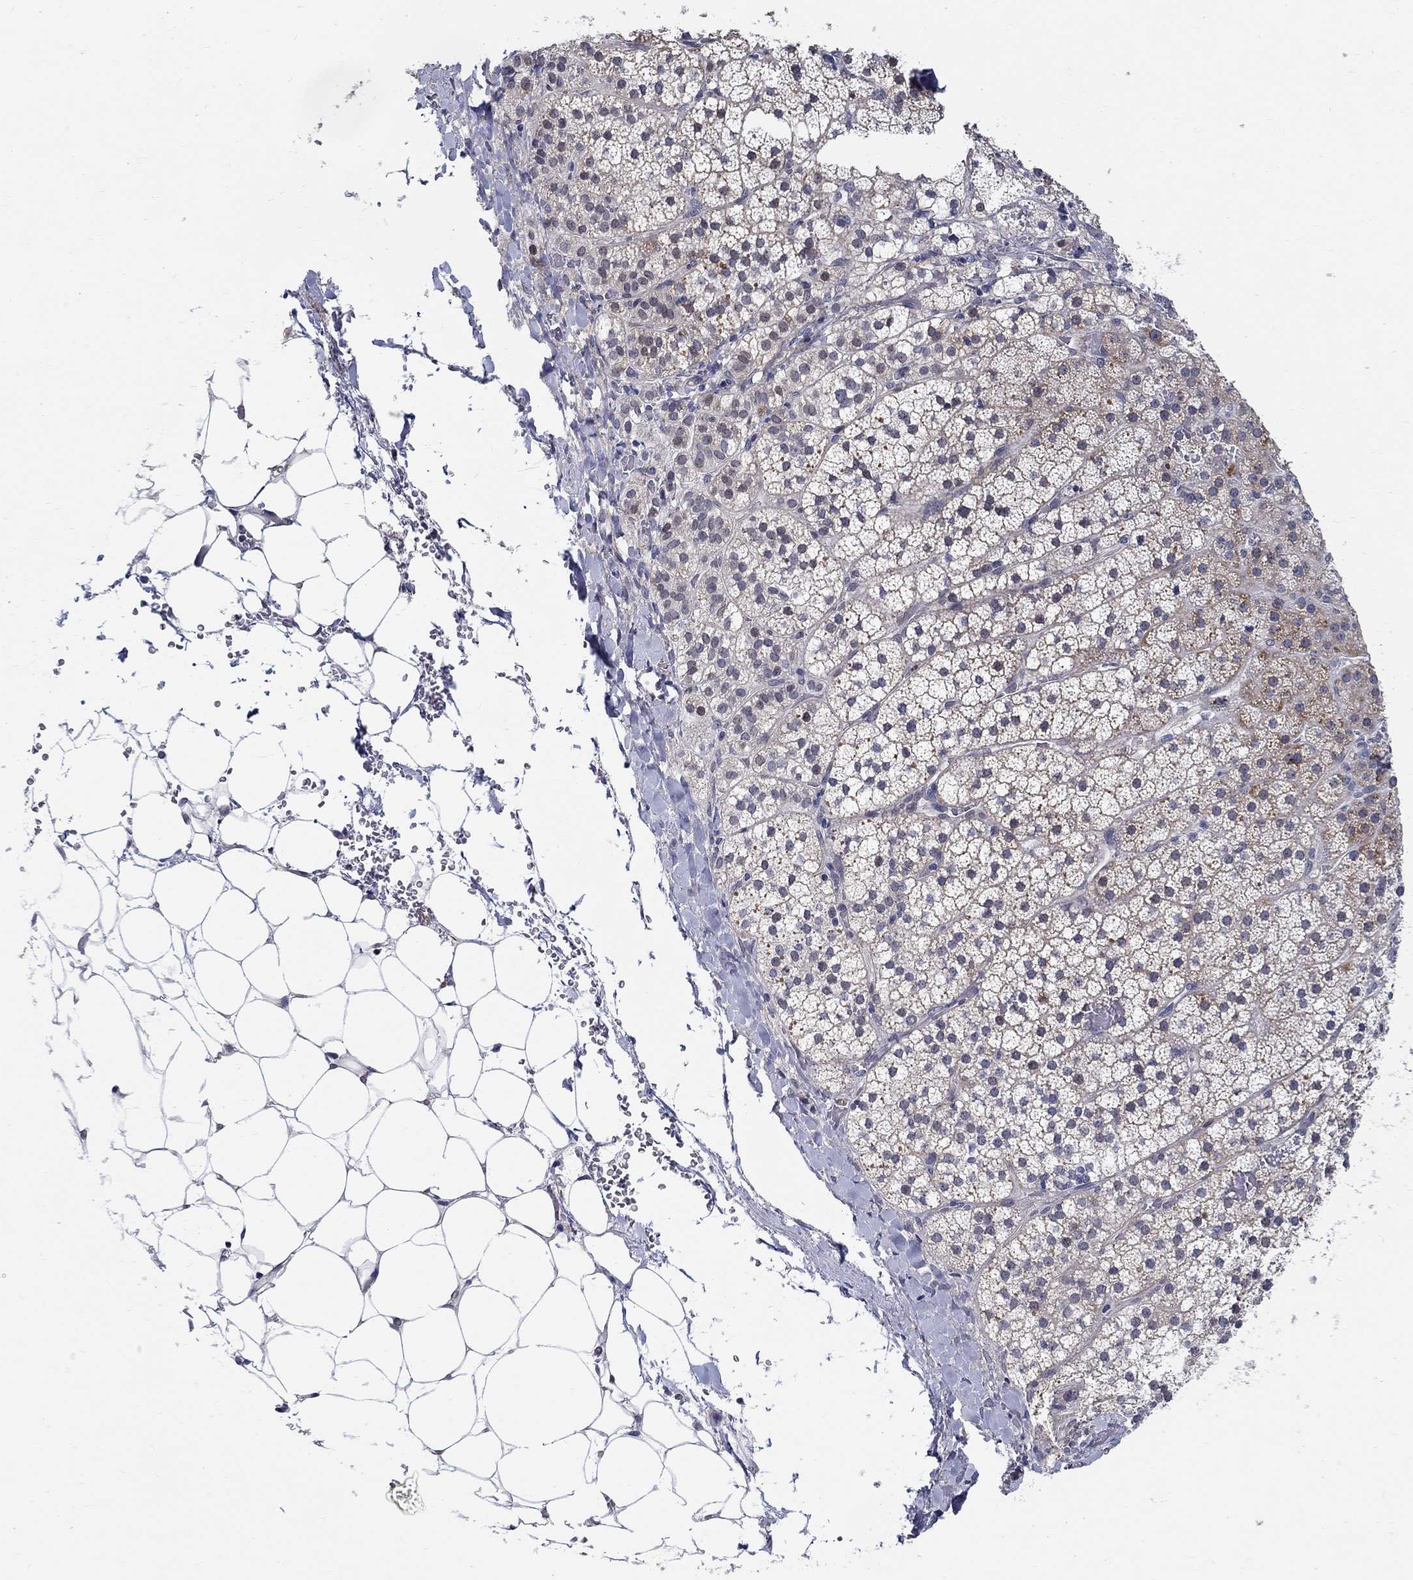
{"staining": {"intensity": "moderate", "quantity": "<25%", "location": "cytoplasmic/membranous"}, "tissue": "adrenal gland", "cell_type": "Glandular cells", "image_type": "normal", "snomed": [{"axis": "morphology", "description": "Normal tissue, NOS"}, {"axis": "topography", "description": "Adrenal gland"}], "caption": "Immunohistochemical staining of unremarkable adrenal gland displays moderate cytoplasmic/membranous protein positivity in approximately <25% of glandular cells. Nuclei are stained in blue.", "gene": "C16orf46", "patient": {"sex": "male", "age": 53}}